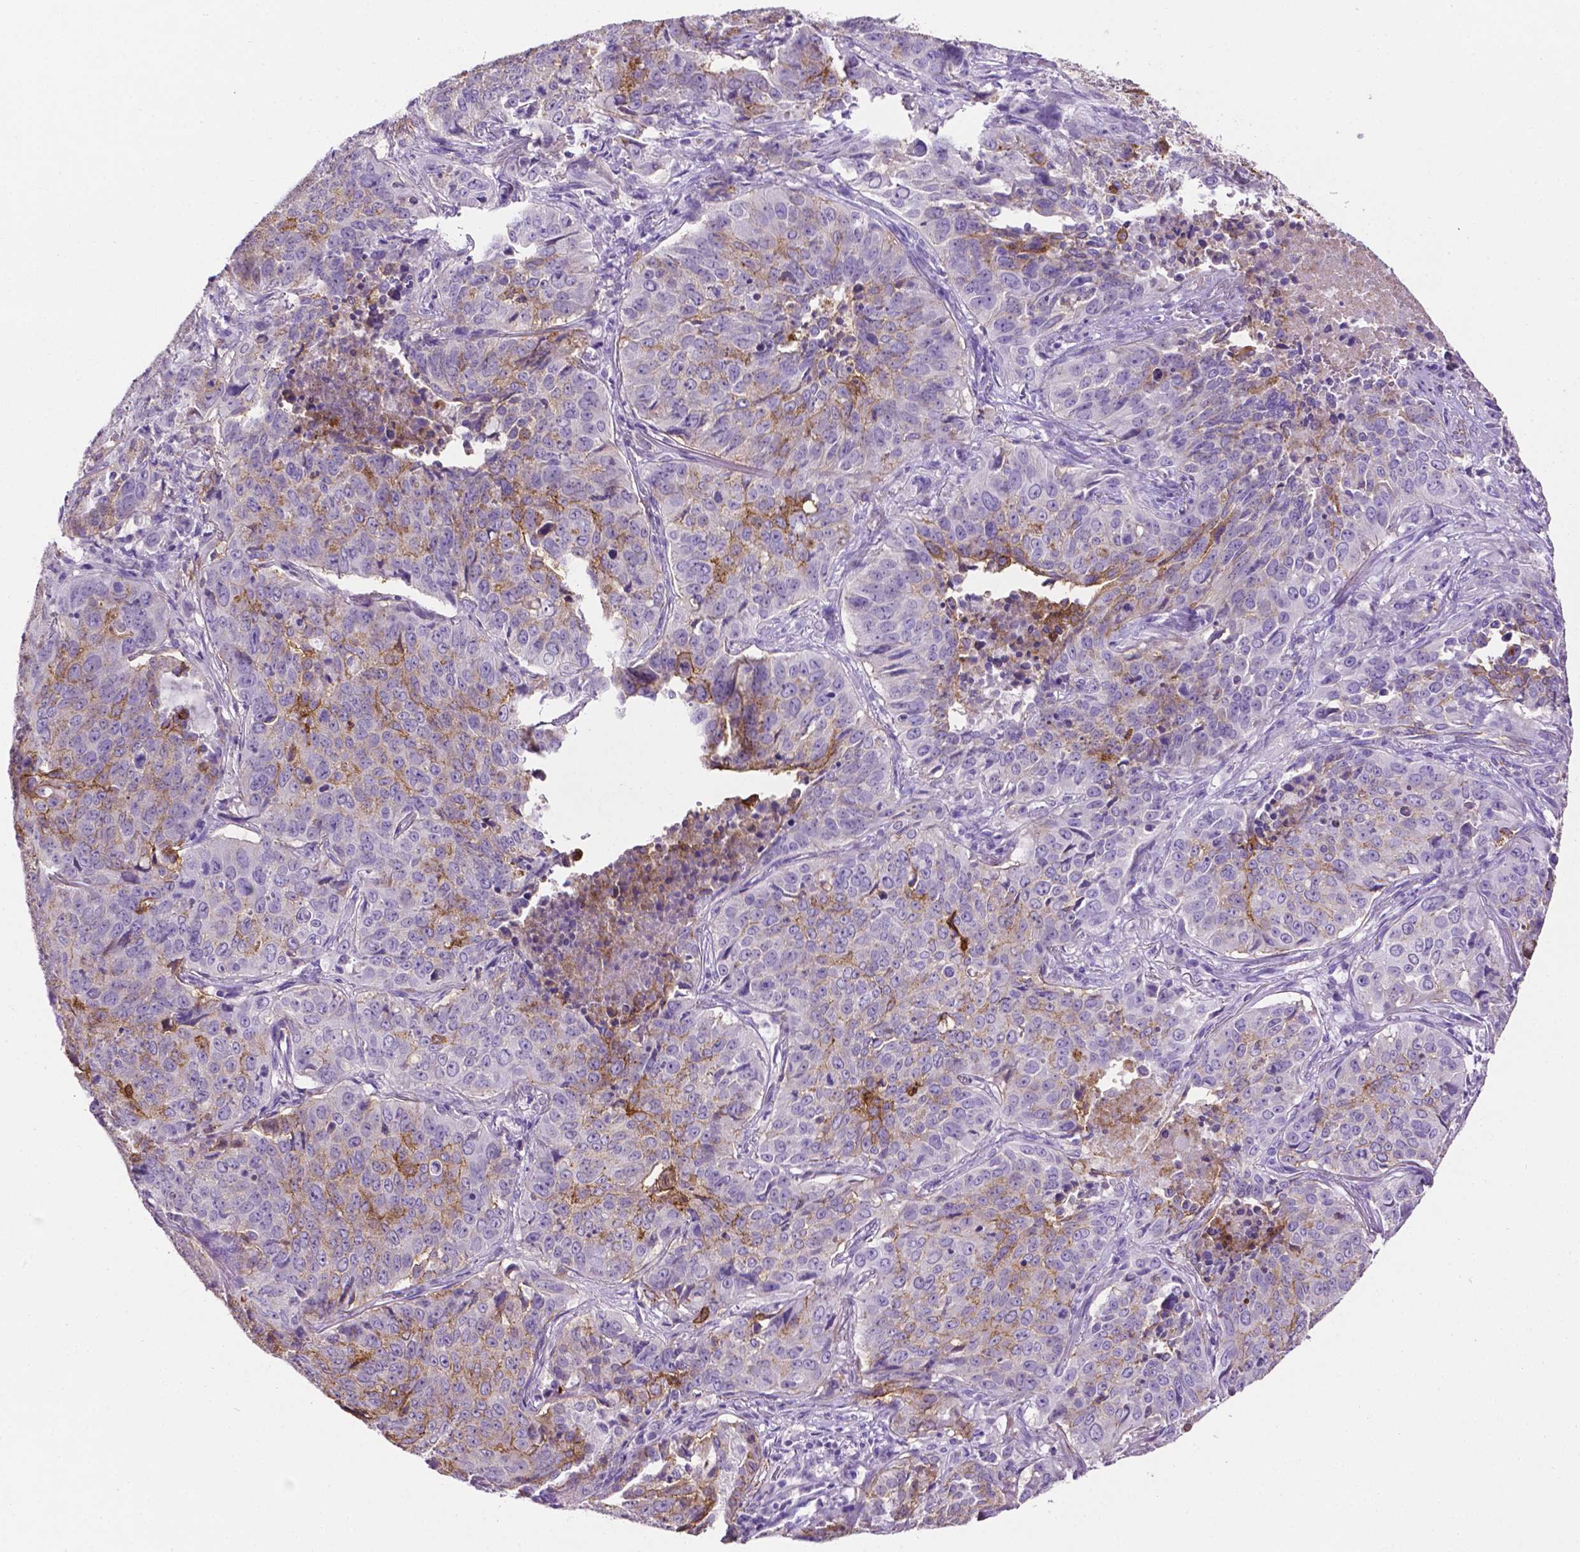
{"staining": {"intensity": "moderate", "quantity": "<25%", "location": "cytoplasmic/membranous"}, "tissue": "lung cancer", "cell_type": "Tumor cells", "image_type": "cancer", "snomed": [{"axis": "morphology", "description": "Normal tissue, NOS"}, {"axis": "morphology", "description": "Squamous cell carcinoma, NOS"}, {"axis": "topography", "description": "Bronchus"}, {"axis": "topography", "description": "Lung"}], "caption": "Immunohistochemical staining of human lung cancer shows moderate cytoplasmic/membranous protein positivity in about <25% of tumor cells.", "gene": "TACSTD2", "patient": {"sex": "male", "age": 64}}